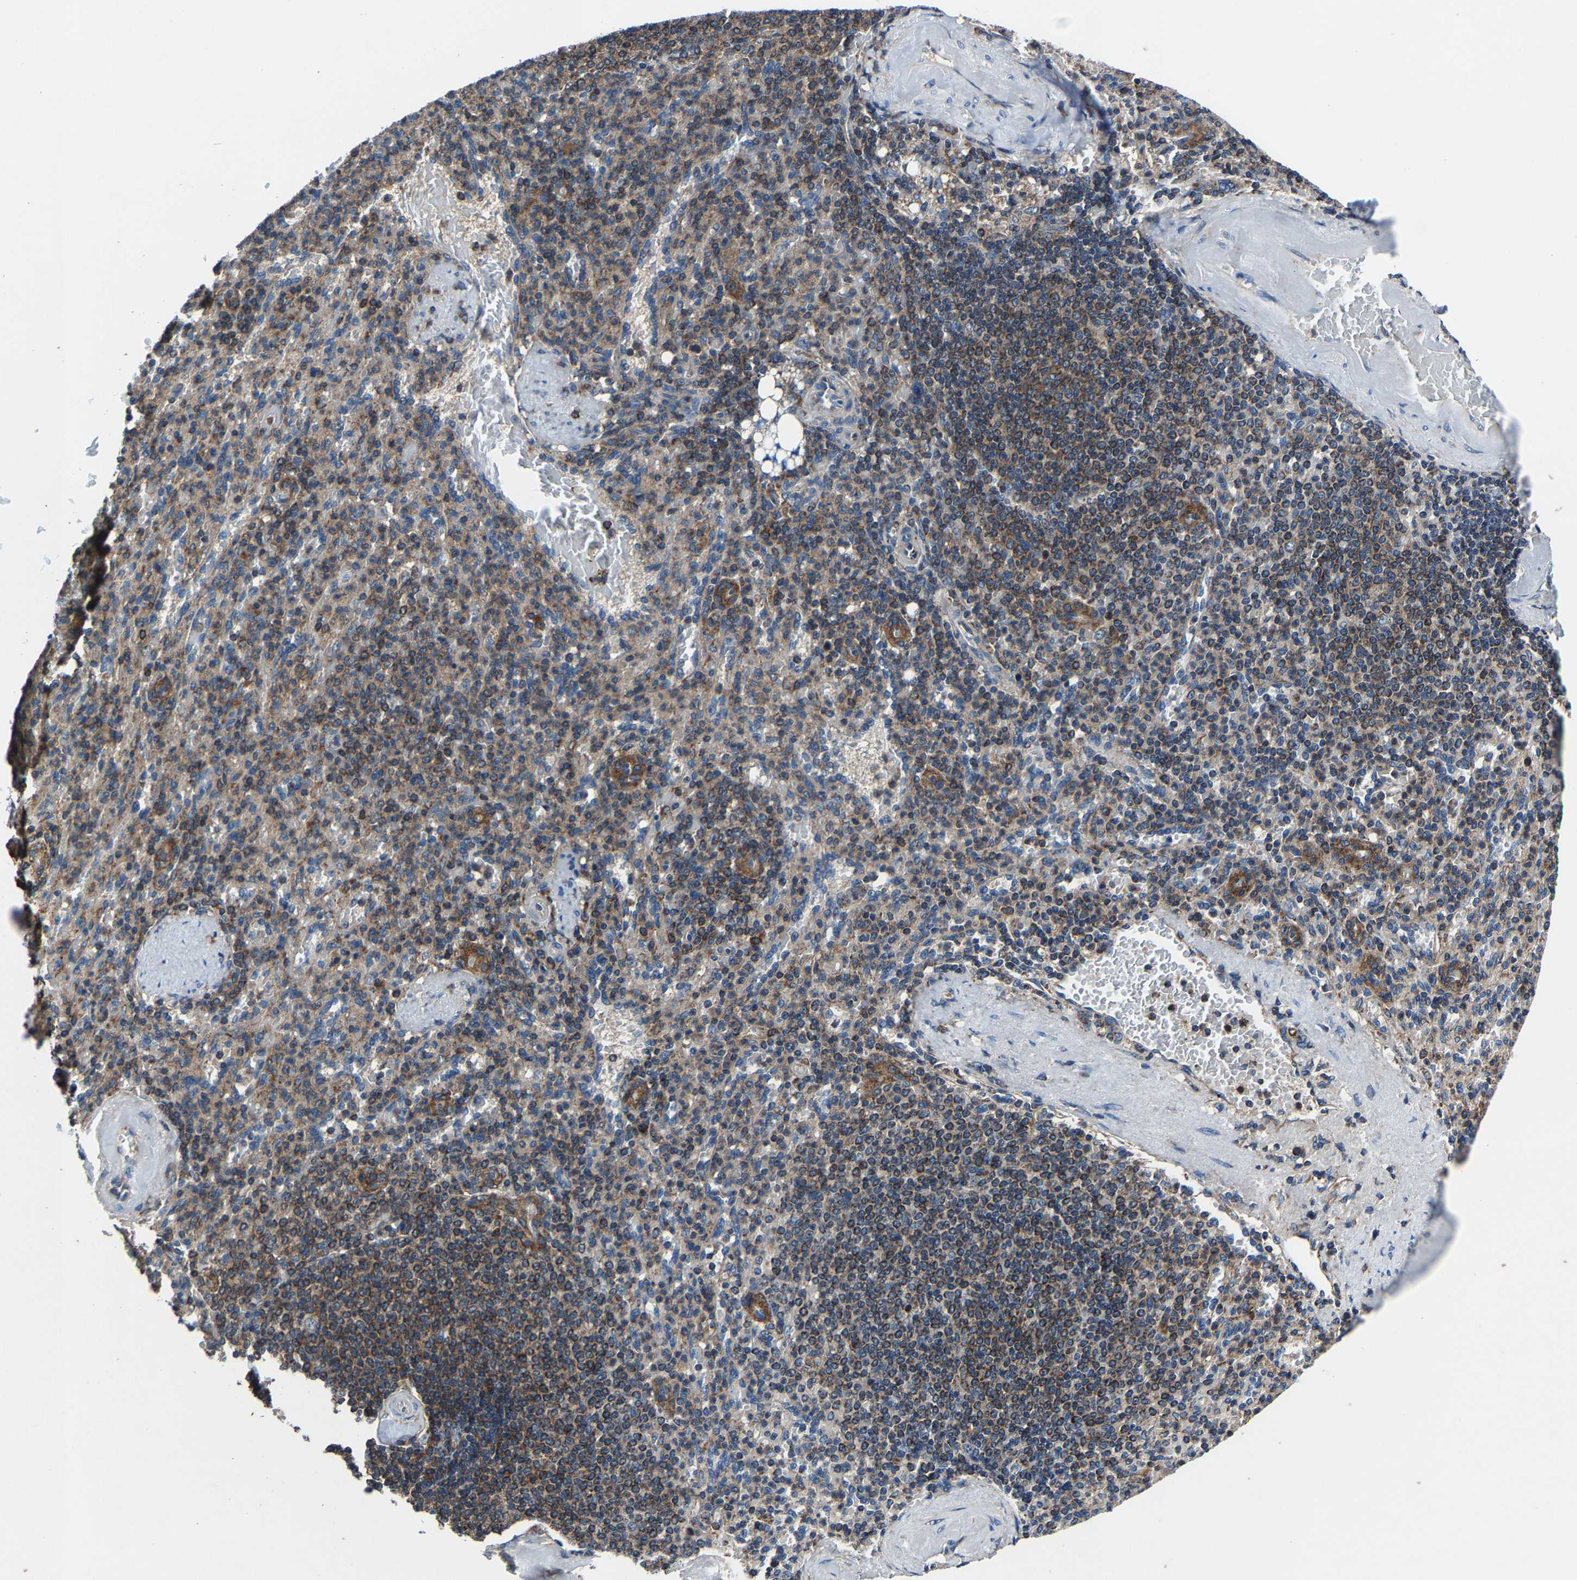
{"staining": {"intensity": "moderate", "quantity": ">75%", "location": "cytoplasmic/membranous"}, "tissue": "spleen", "cell_type": "Cells in red pulp", "image_type": "normal", "snomed": [{"axis": "morphology", "description": "Normal tissue, NOS"}, {"axis": "topography", "description": "Spleen"}], "caption": "Moderate cytoplasmic/membranous expression for a protein is present in approximately >75% of cells in red pulp of benign spleen using immunohistochemistry (IHC).", "gene": "KIAA1958", "patient": {"sex": "female", "age": 74}}